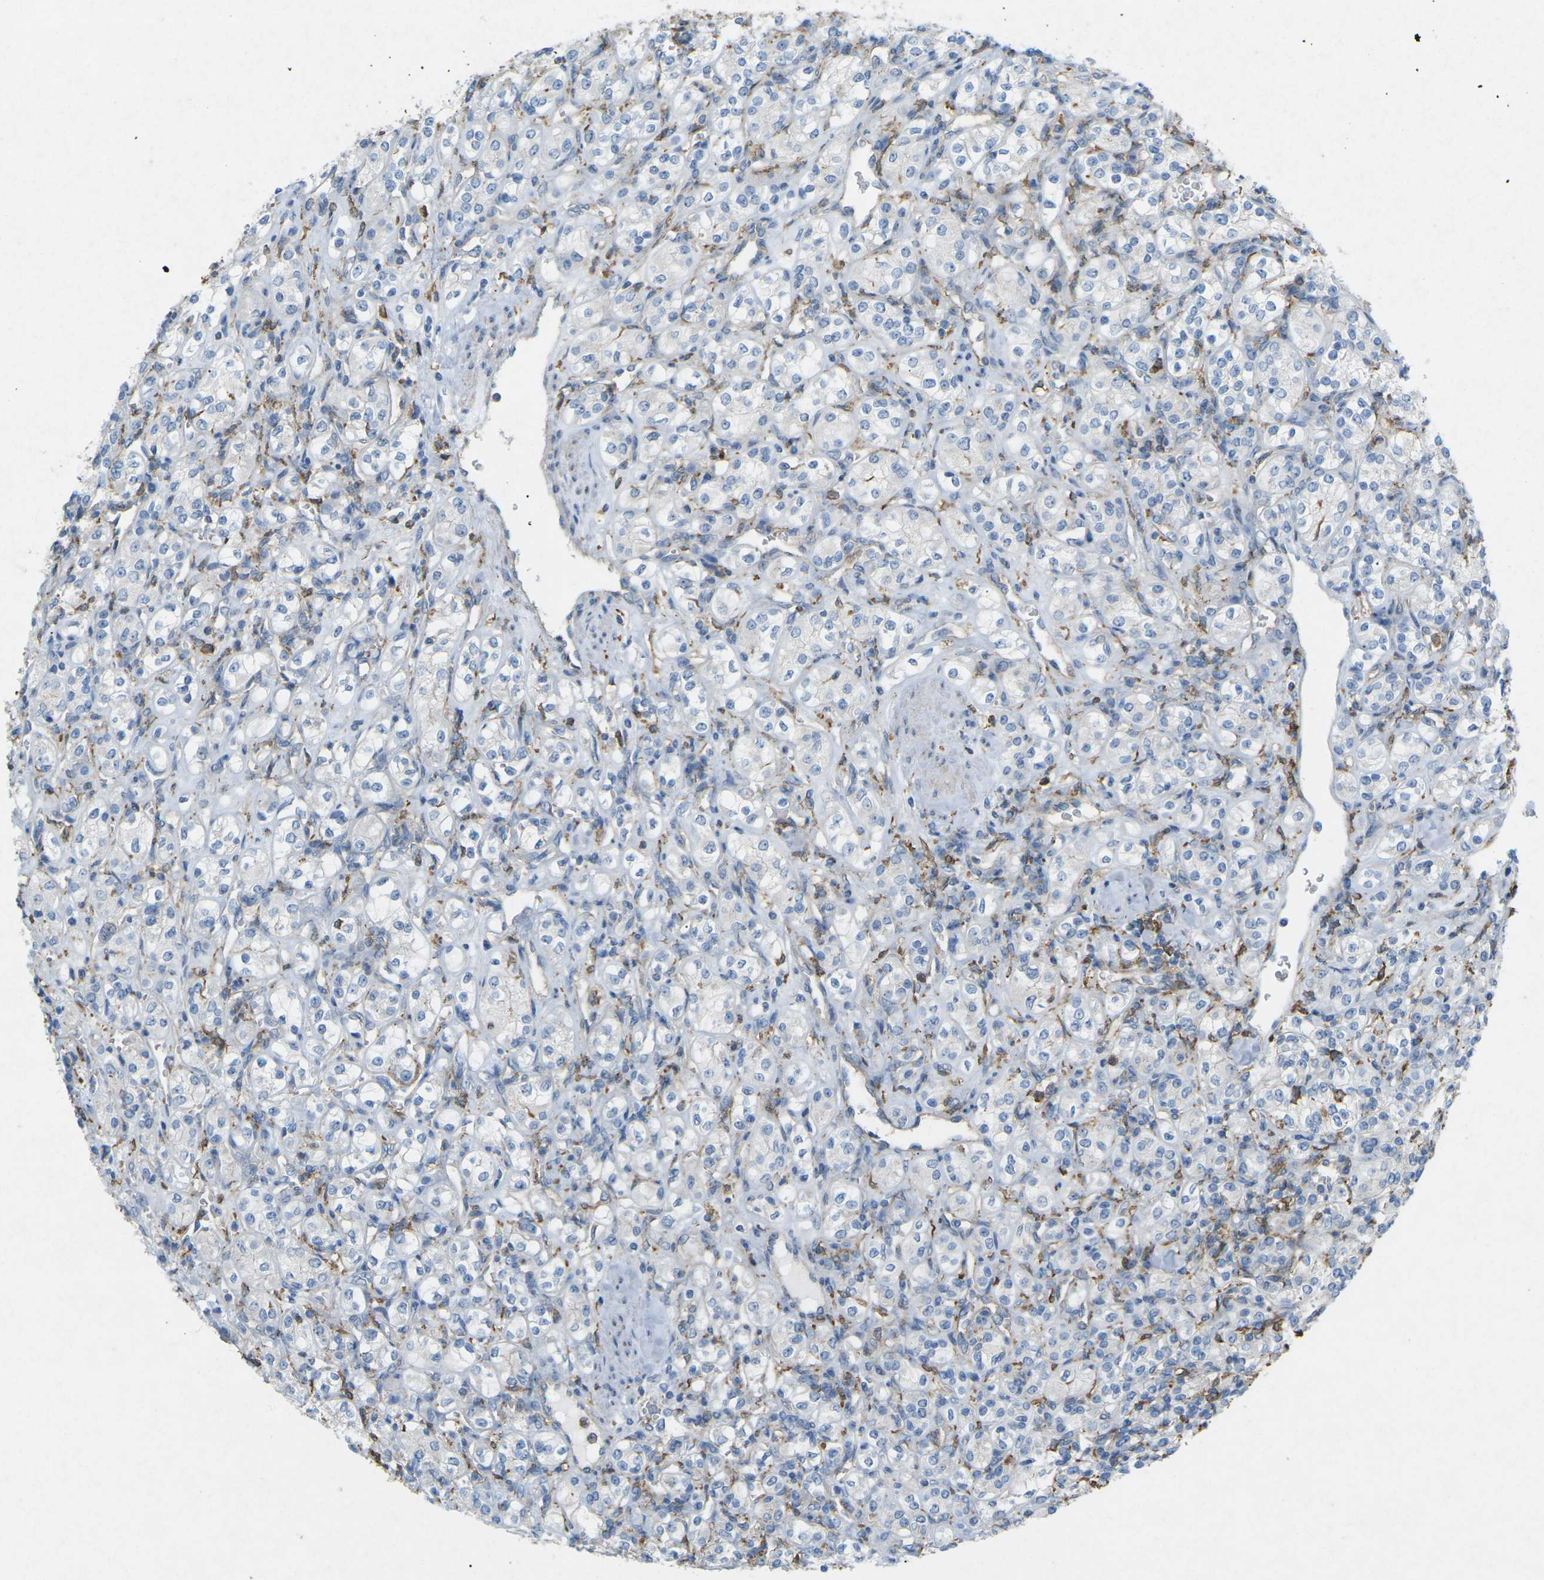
{"staining": {"intensity": "negative", "quantity": "none", "location": "none"}, "tissue": "renal cancer", "cell_type": "Tumor cells", "image_type": "cancer", "snomed": [{"axis": "morphology", "description": "Adenocarcinoma, NOS"}, {"axis": "topography", "description": "Kidney"}], "caption": "The immunohistochemistry (IHC) micrograph has no significant expression in tumor cells of renal adenocarcinoma tissue.", "gene": "STK11", "patient": {"sex": "male", "age": 77}}